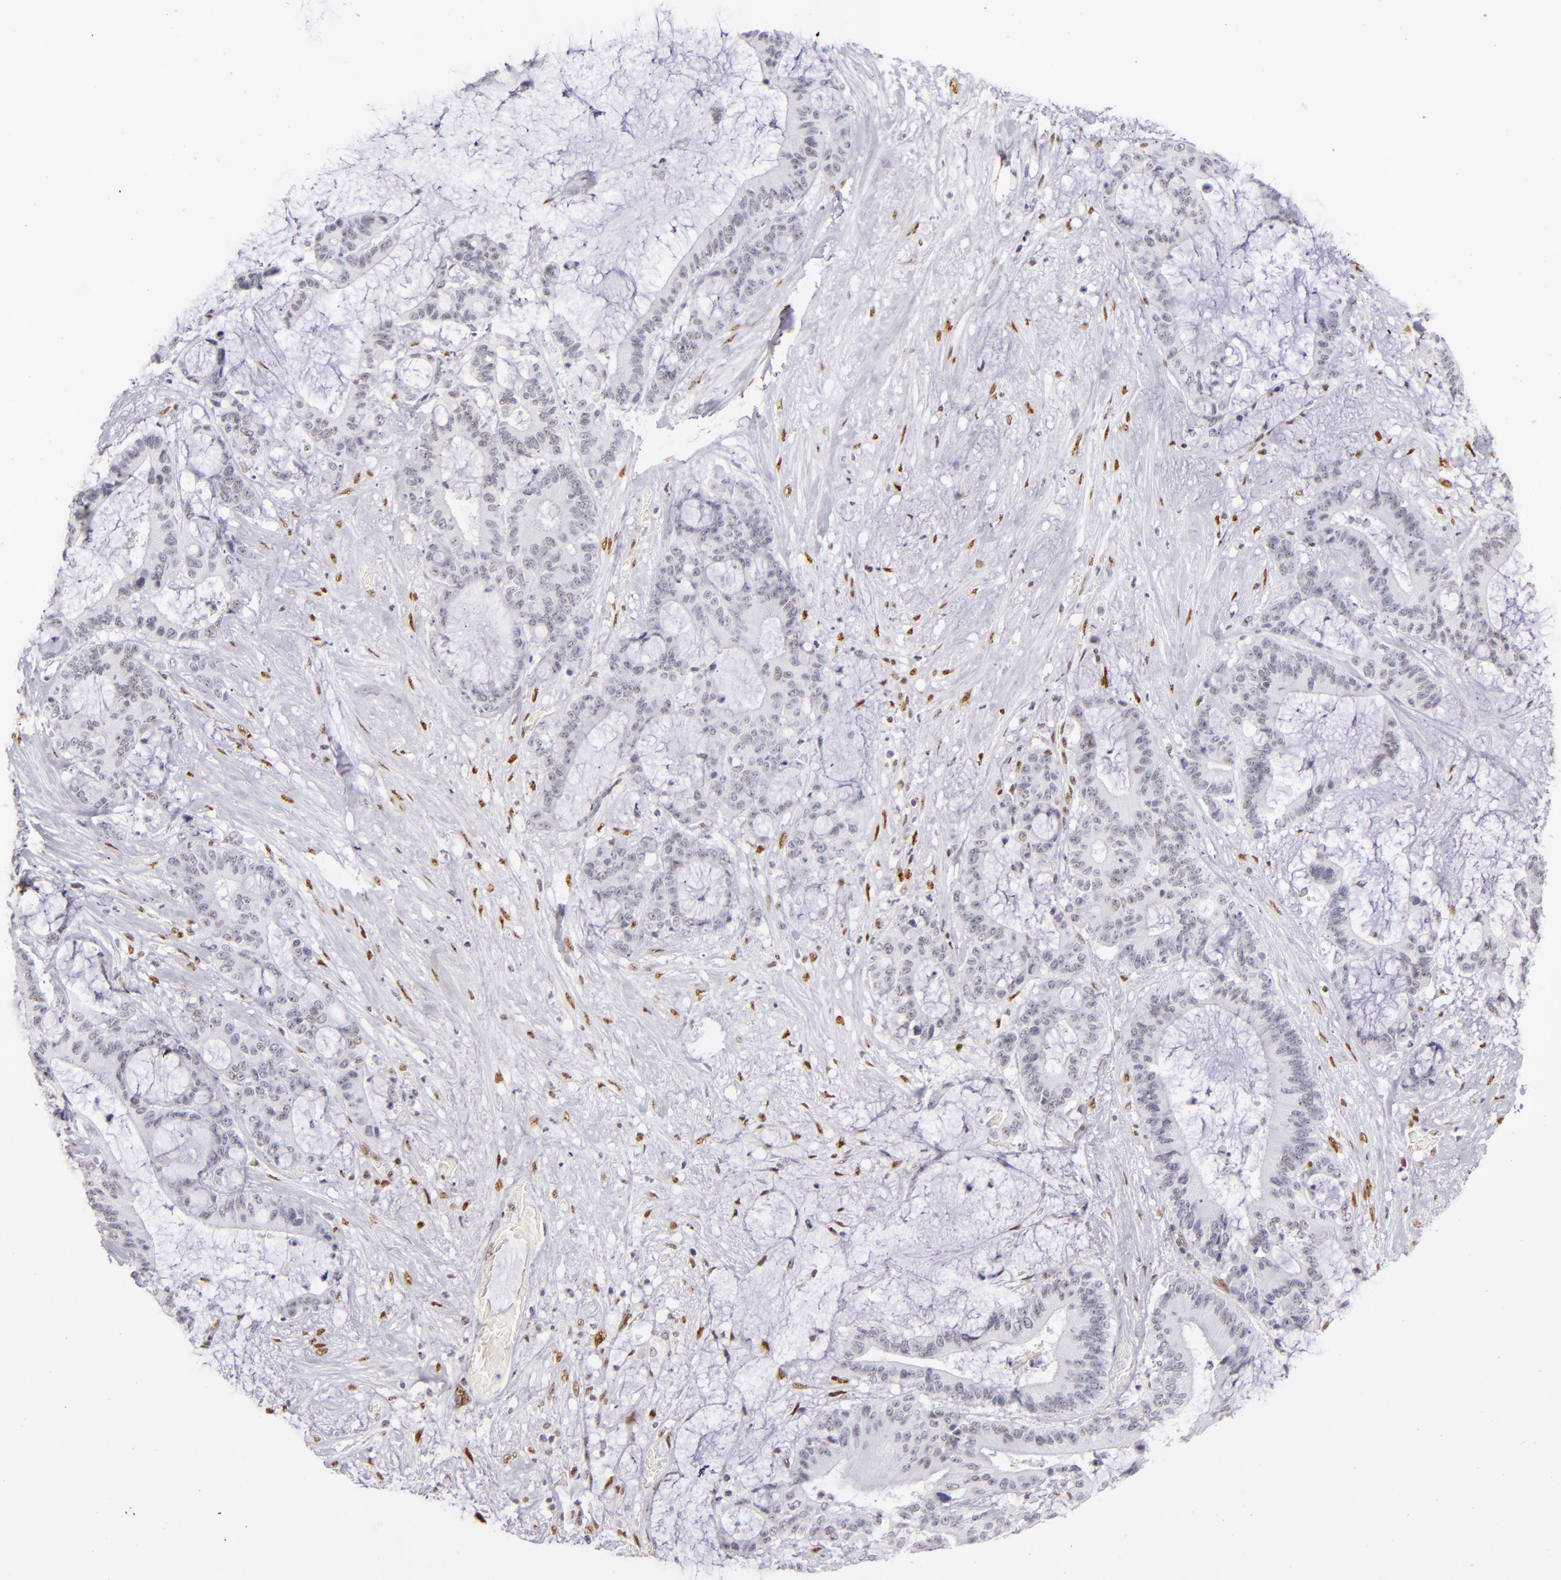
{"staining": {"intensity": "negative", "quantity": "none", "location": "none"}, "tissue": "liver cancer", "cell_type": "Tumor cells", "image_type": "cancer", "snomed": [{"axis": "morphology", "description": "Cholangiocarcinoma"}, {"axis": "topography", "description": "Liver"}], "caption": "Liver cancer (cholangiocarcinoma) stained for a protein using immunohistochemistry demonstrates no expression tumor cells.", "gene": "TOP3A", "patient": {"sex": "female", "age": 73}}